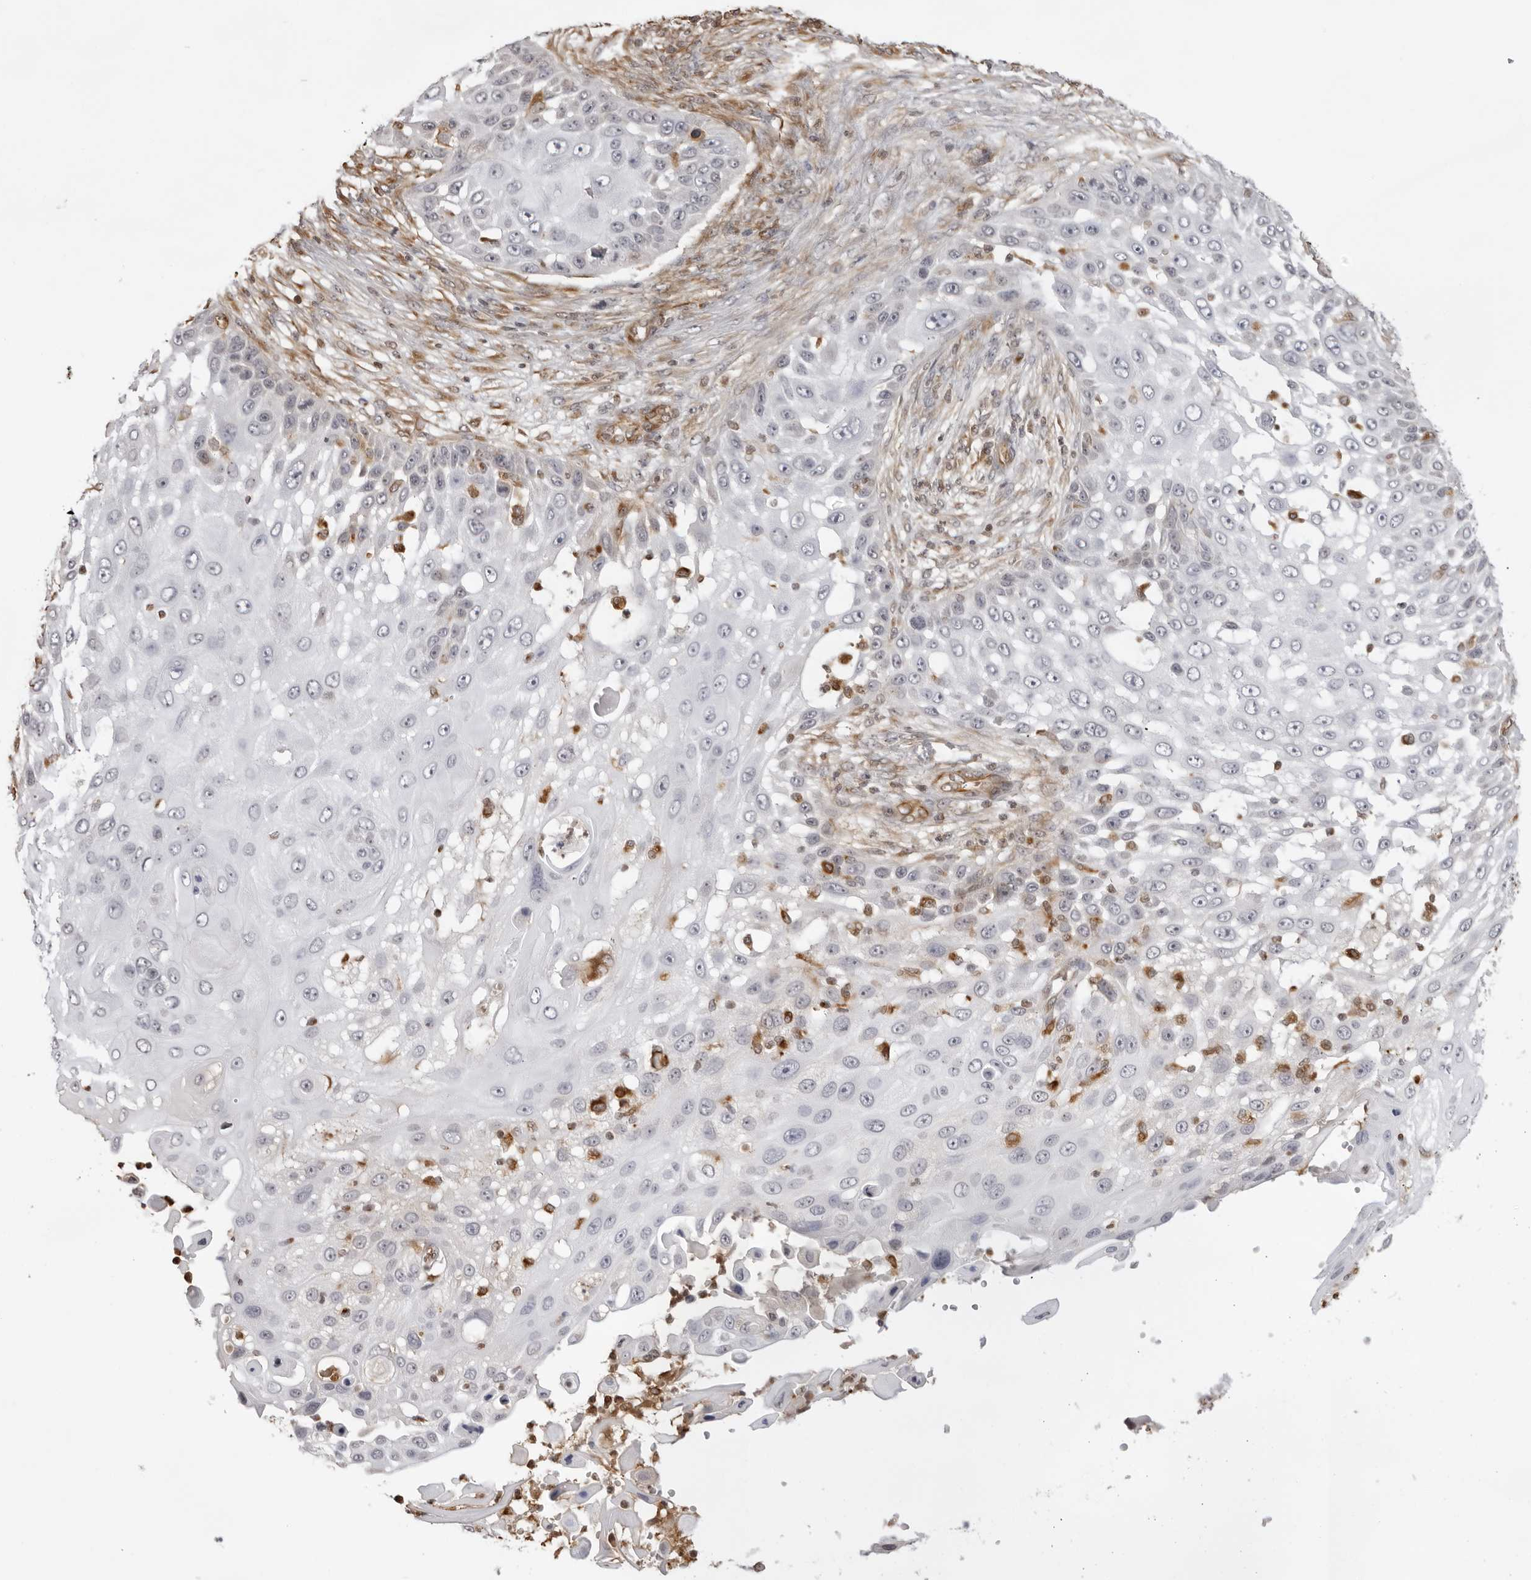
{"staining": {"intensity": "negative", "quantity": "none", "location": "none"}, "tissue": "skin cancer", "cell_type": "Tumor cells", "image_type": "cancer", "snomed": [{"axis": "morphology", "description": "Squamous cell carcinoma, NOS"}, {"axis": "topography", "description": "Skin"}], "caption": "Squamous cell carcinoma (skin) was stained to show a protein in brown. There is no significant positivity in tumor cells. (DAB IHC, high magnification).", "gene": "DYNLT5", "patient": {"sex": "female", "age": 44}}